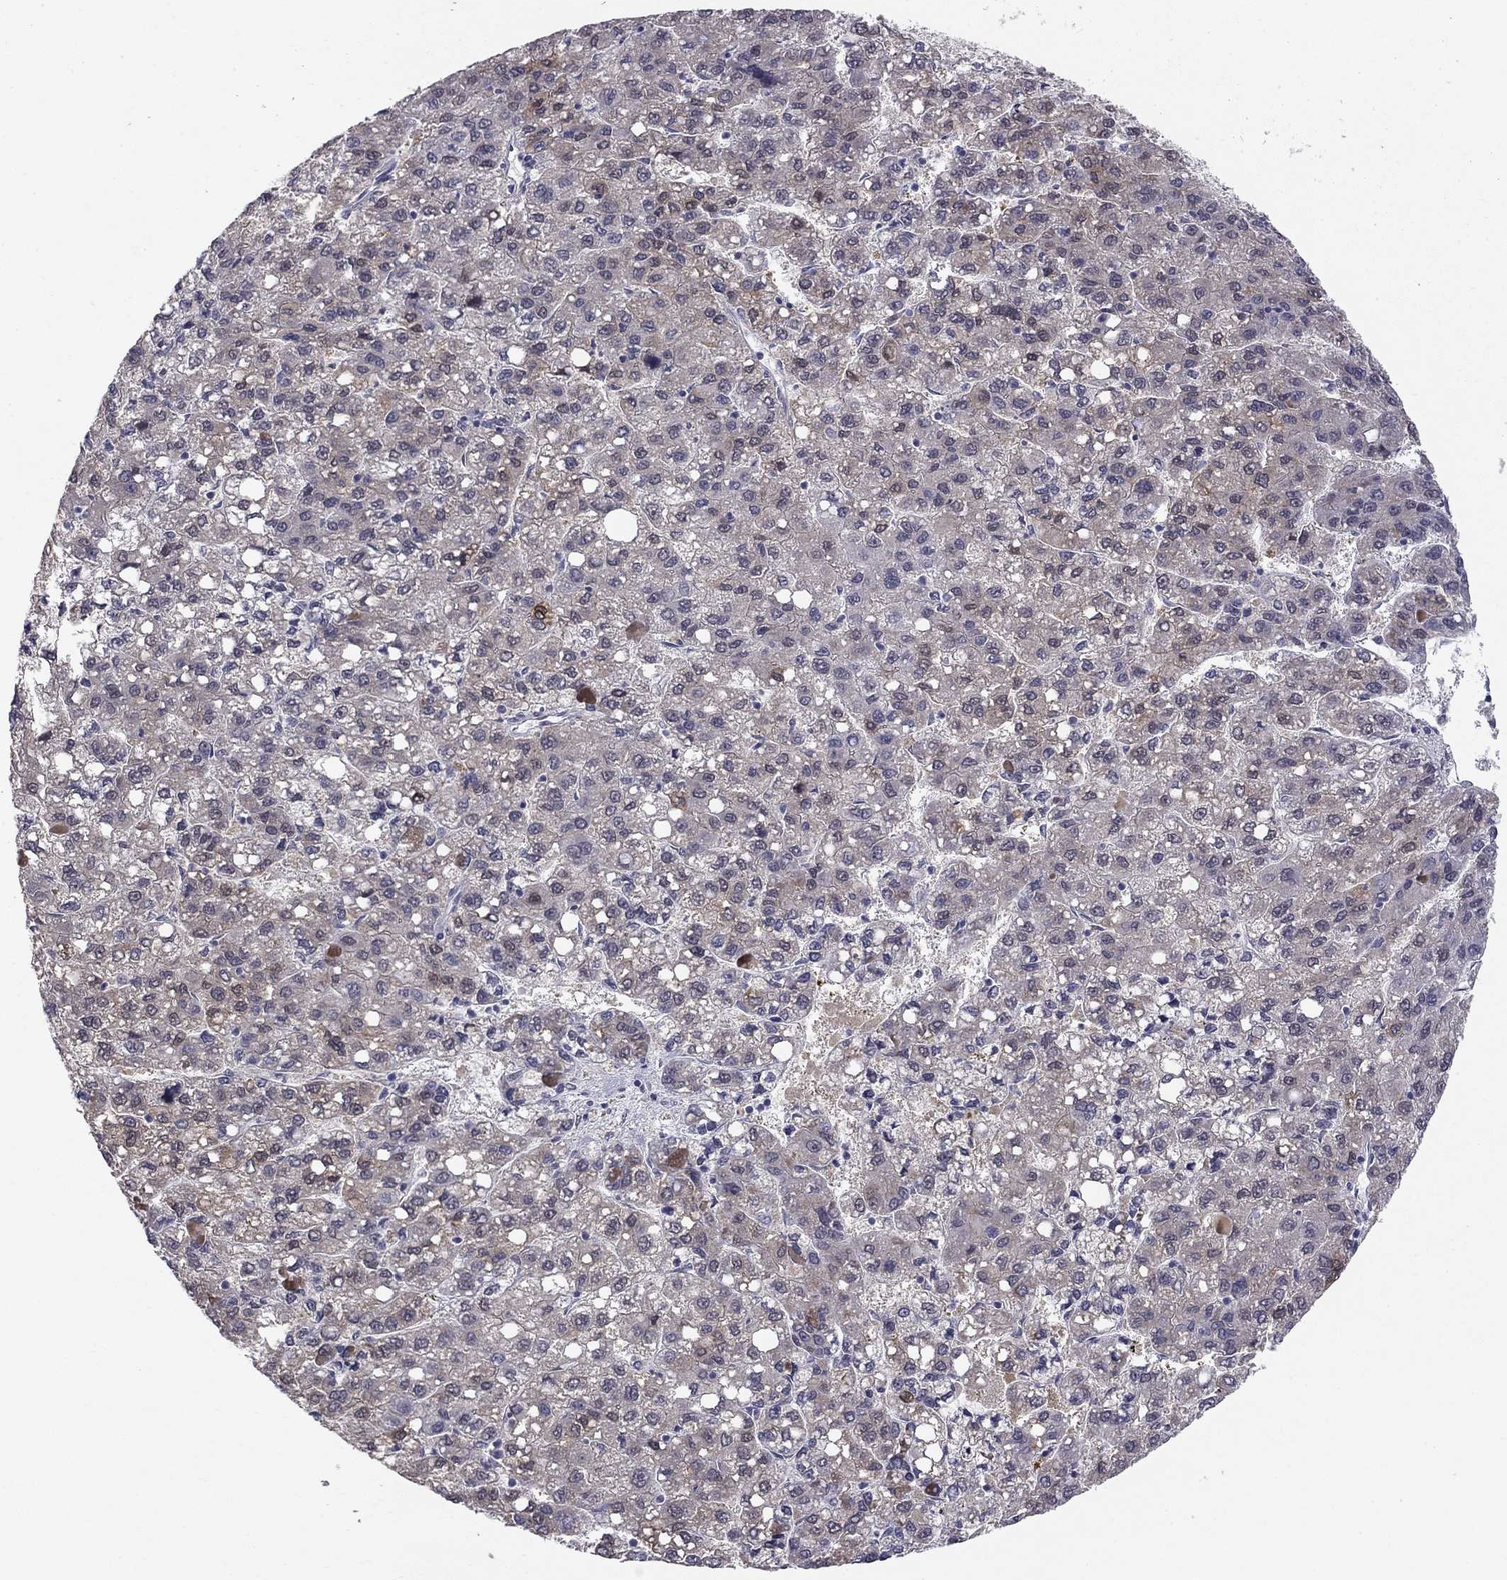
{"staining": {"intensity": "weak", "quantity": "<25%", "location": "cytoplasmic/membranous"}, "tissue": "liver cancer", "cell_type": "Tumor cells", "image_type": "cancer", "snomed": [{"axis": "morphology", "description": "Carcinoma, Hepatocellular, NOS"}, {"axis": "topography", "description": "Liver"}], "caption": "The IHC histopathology image has no significant positivity in tumor cells of liver hepatocellular carcinoma tissue.", "gene": "PRRT2", "patient": {"sex": "female", "age": 82}}